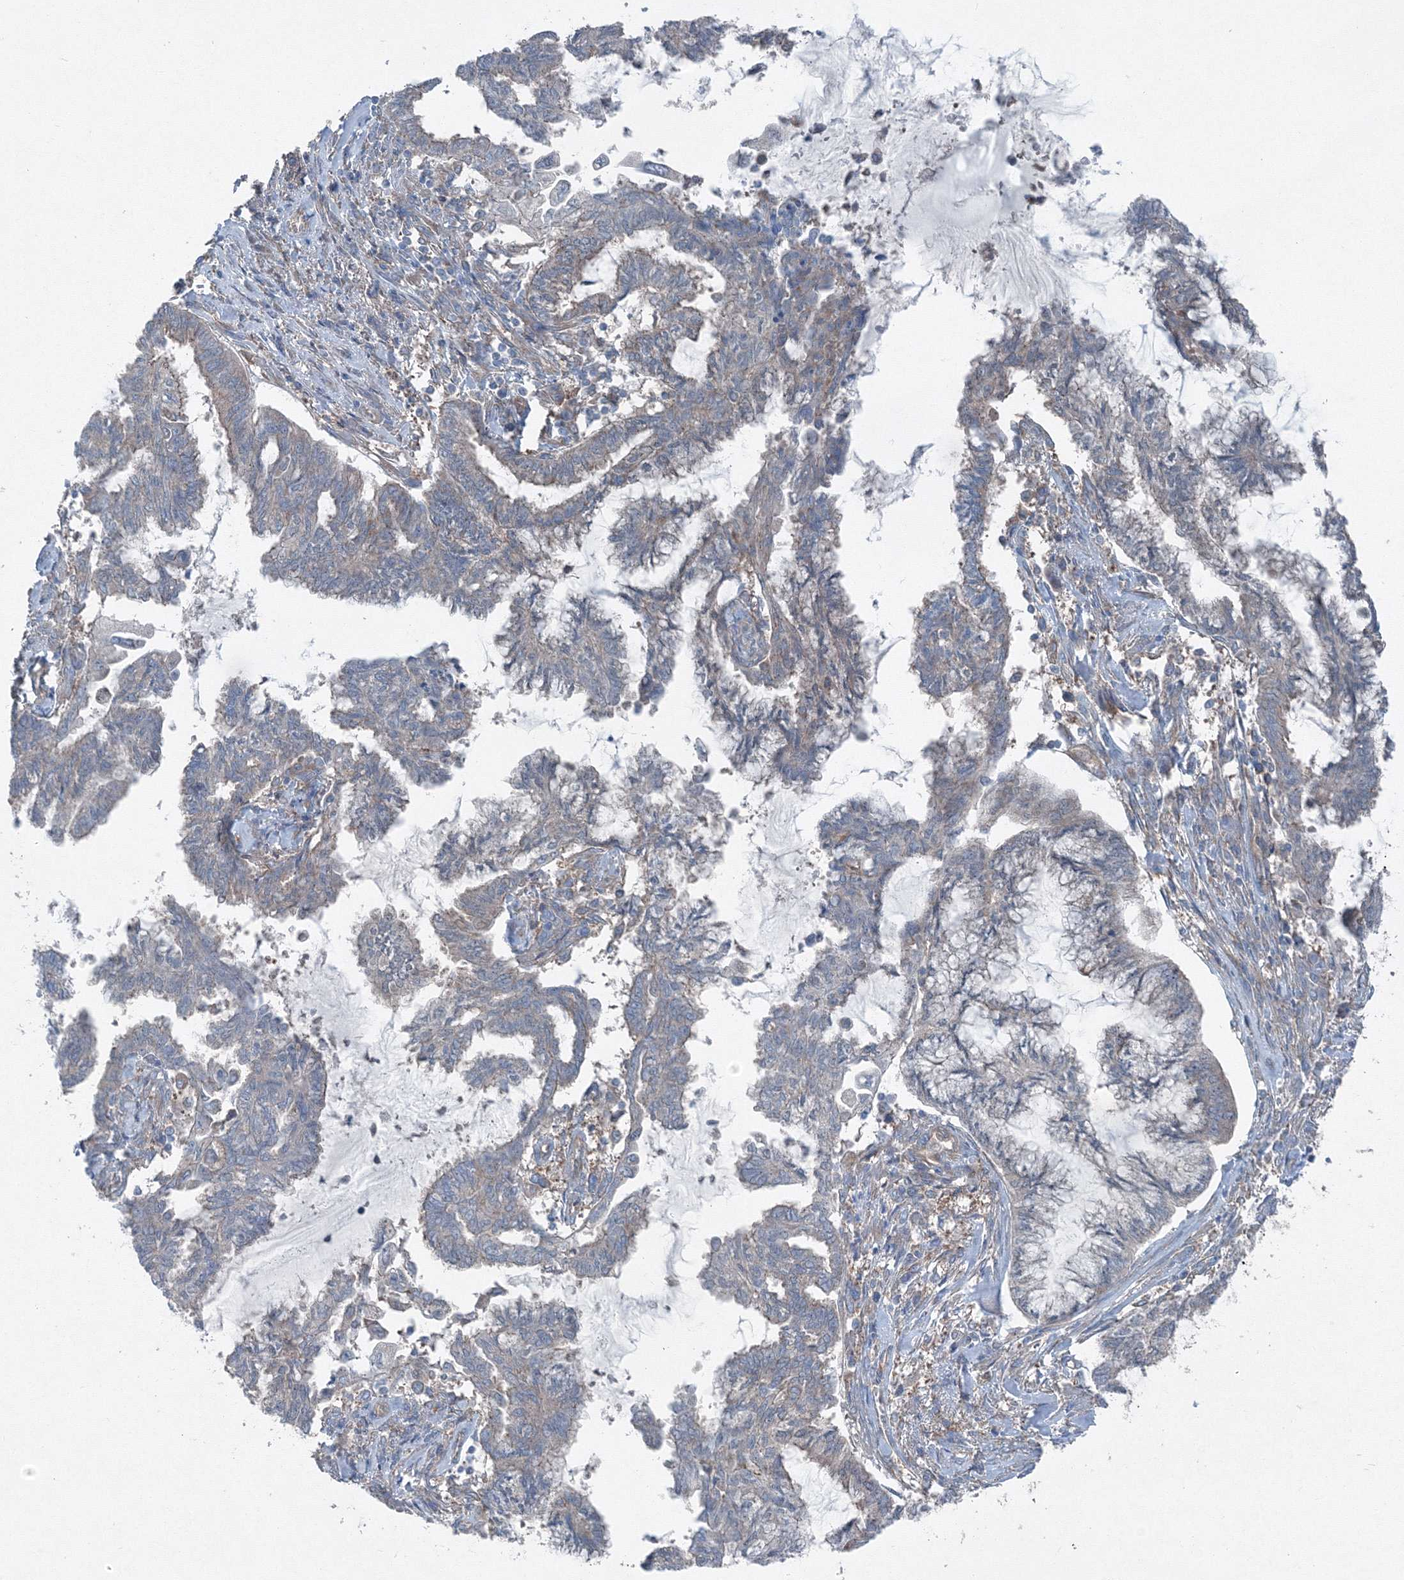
{"staining": {"intensity": "weak", "quantity": "25%-75%", "location": "cytoplasmic/membranous"}, "tissue": "endometrial cancer", "cell_type": "Tumor cells", "image_type": "cancer", "snomed": [{"axis": "morphology", "description": "Adenocarcinoma, NOS"}, {"axis": "topography", "description": "Endometrium"}], "caption": "This is a micrograph of immunohistochemistry (IHC) staining of adenocarcinoma (endometrial), which shows weak positivity in the cytoplasmic/membranous of tumor cells.", "gene": "TPRKB", "patient": {"sex": "female", "age": 86}}